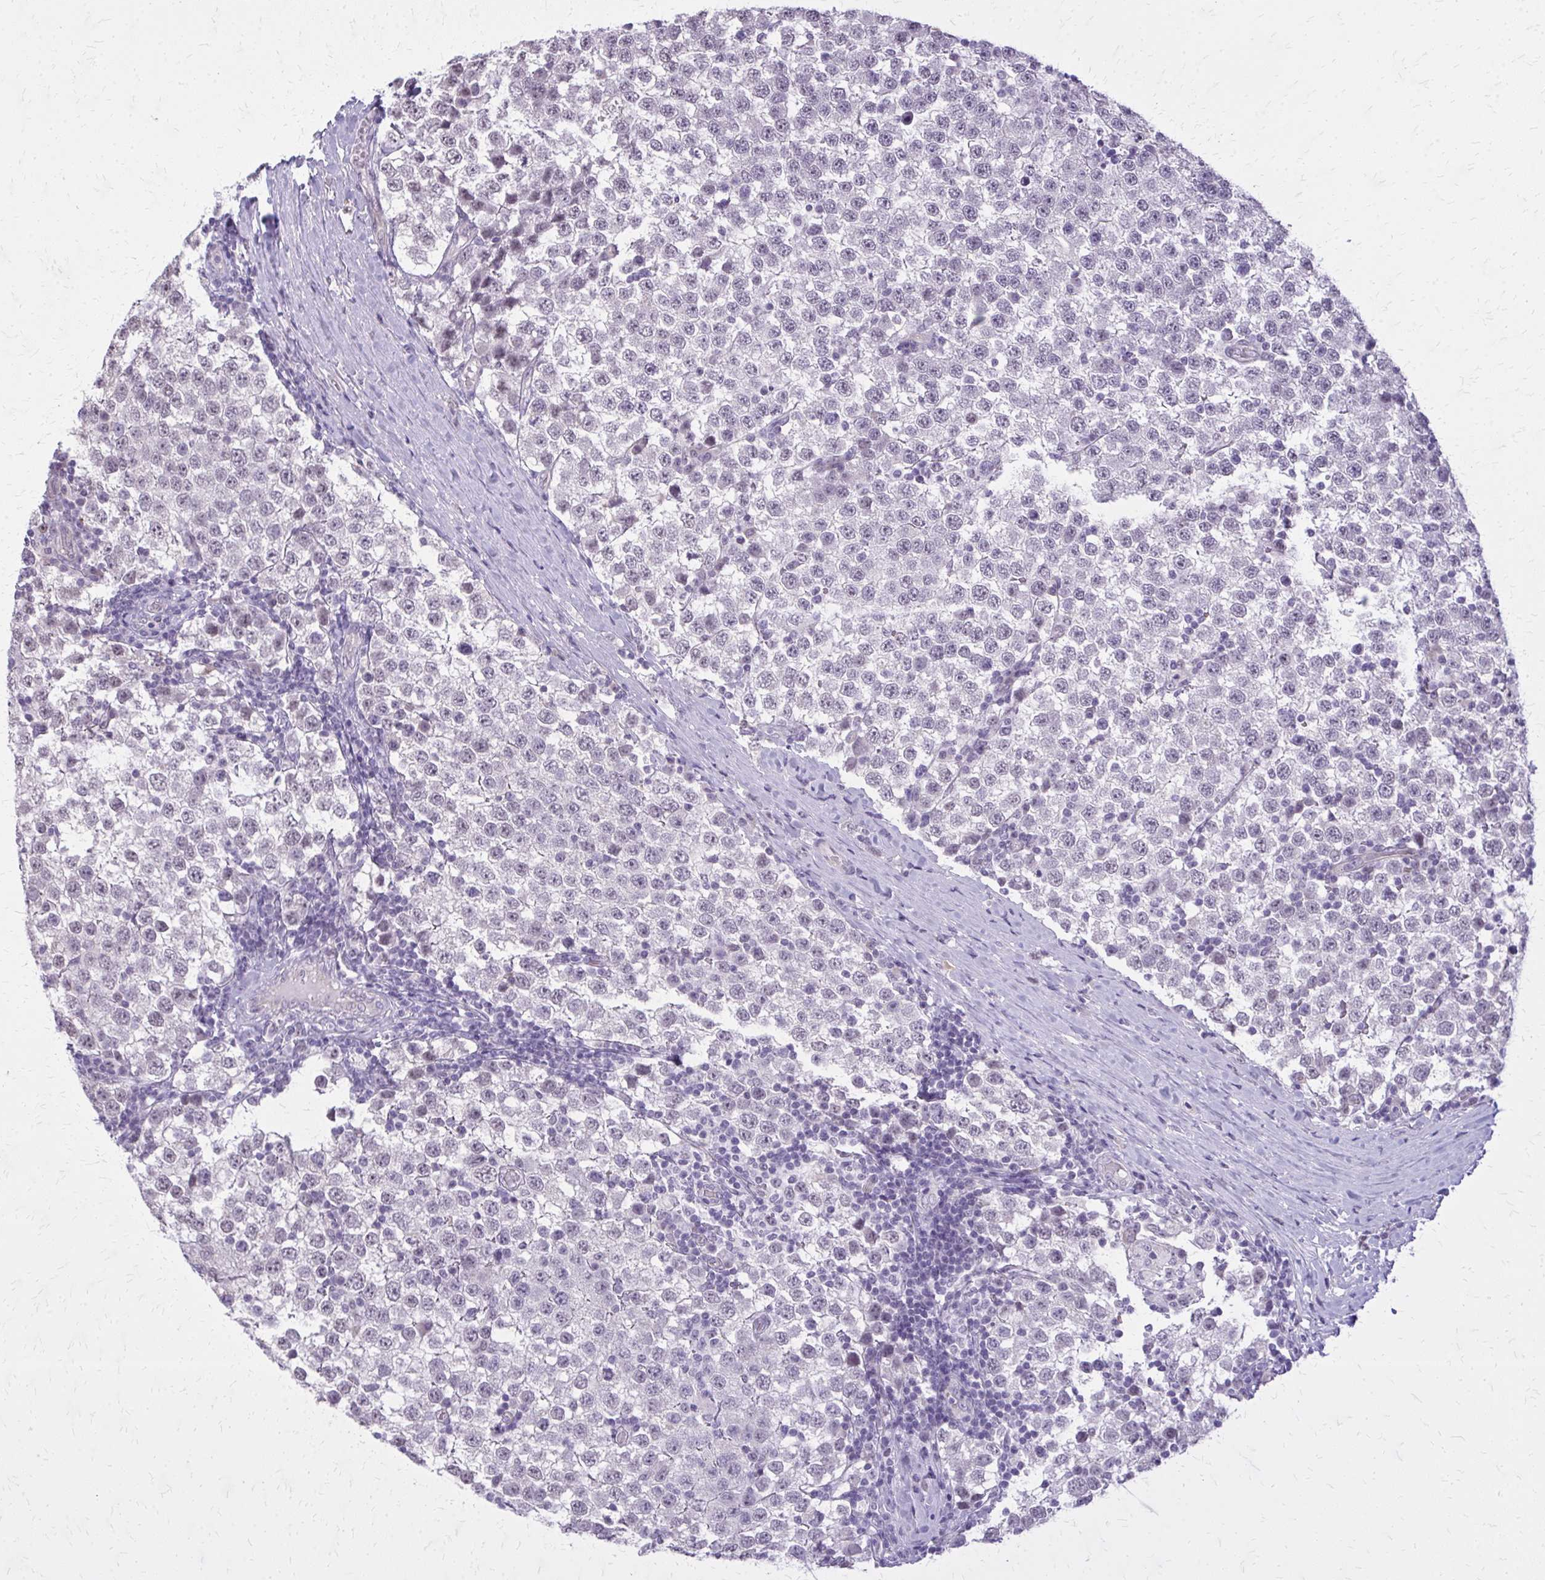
{"staining": {"intensity": "negative", "quantity": "none", "location": "none"}, "tissue": "testis cancer", "cell_type": "Tumor cells", "image_type": "cancer", "snomed": [{"axis": "morphology", "description": "Seminoma, NOS"}, {"axis": "topography", "description": "Testis"}], "caption": "IHC of testis cancer (seminoma) shows no staining in tumor cells.", "gene": "PLCB1", "patient": {"sex": "male", "age": 34}}